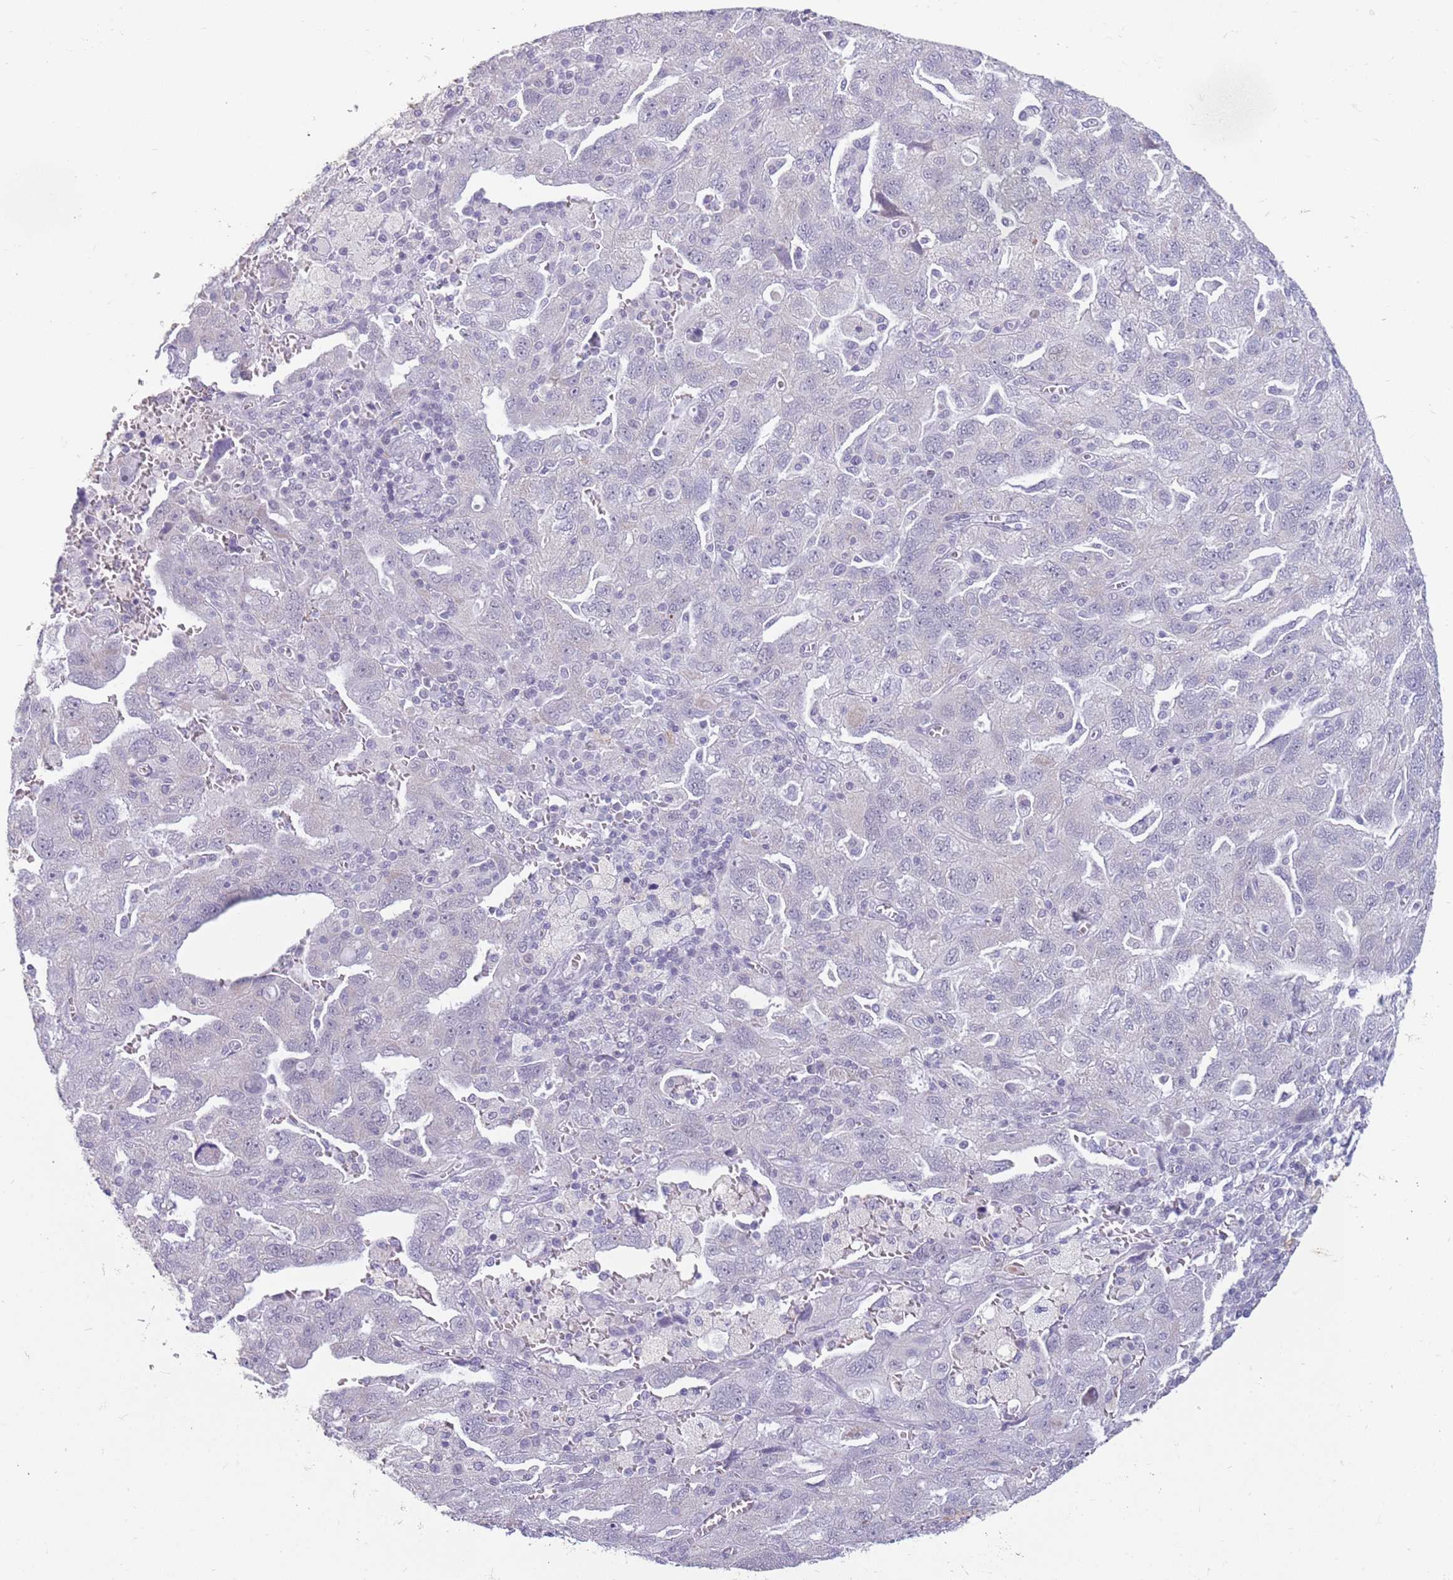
{"staining": {"intensity": "negative", "quantity": "none", "location": "none"}, "tissue": "ovarian cancer", "cell_type": "Tumor cells", "image_type": "cancer", "snomed": [{"axis": "morphology", "description": "Carcinoma, NOS"}, {"axis": "morphology", "description": "Cystadenocarcinoma, serous, NOS"}, {"axis": "topography", "description": "Ovary"}], "caption": "IHC of ovarian cancer (carcinoma) shows no staining in tumor cells.", "gene": "ZNF574", "patient": {"sex": "female", "age": 69}}